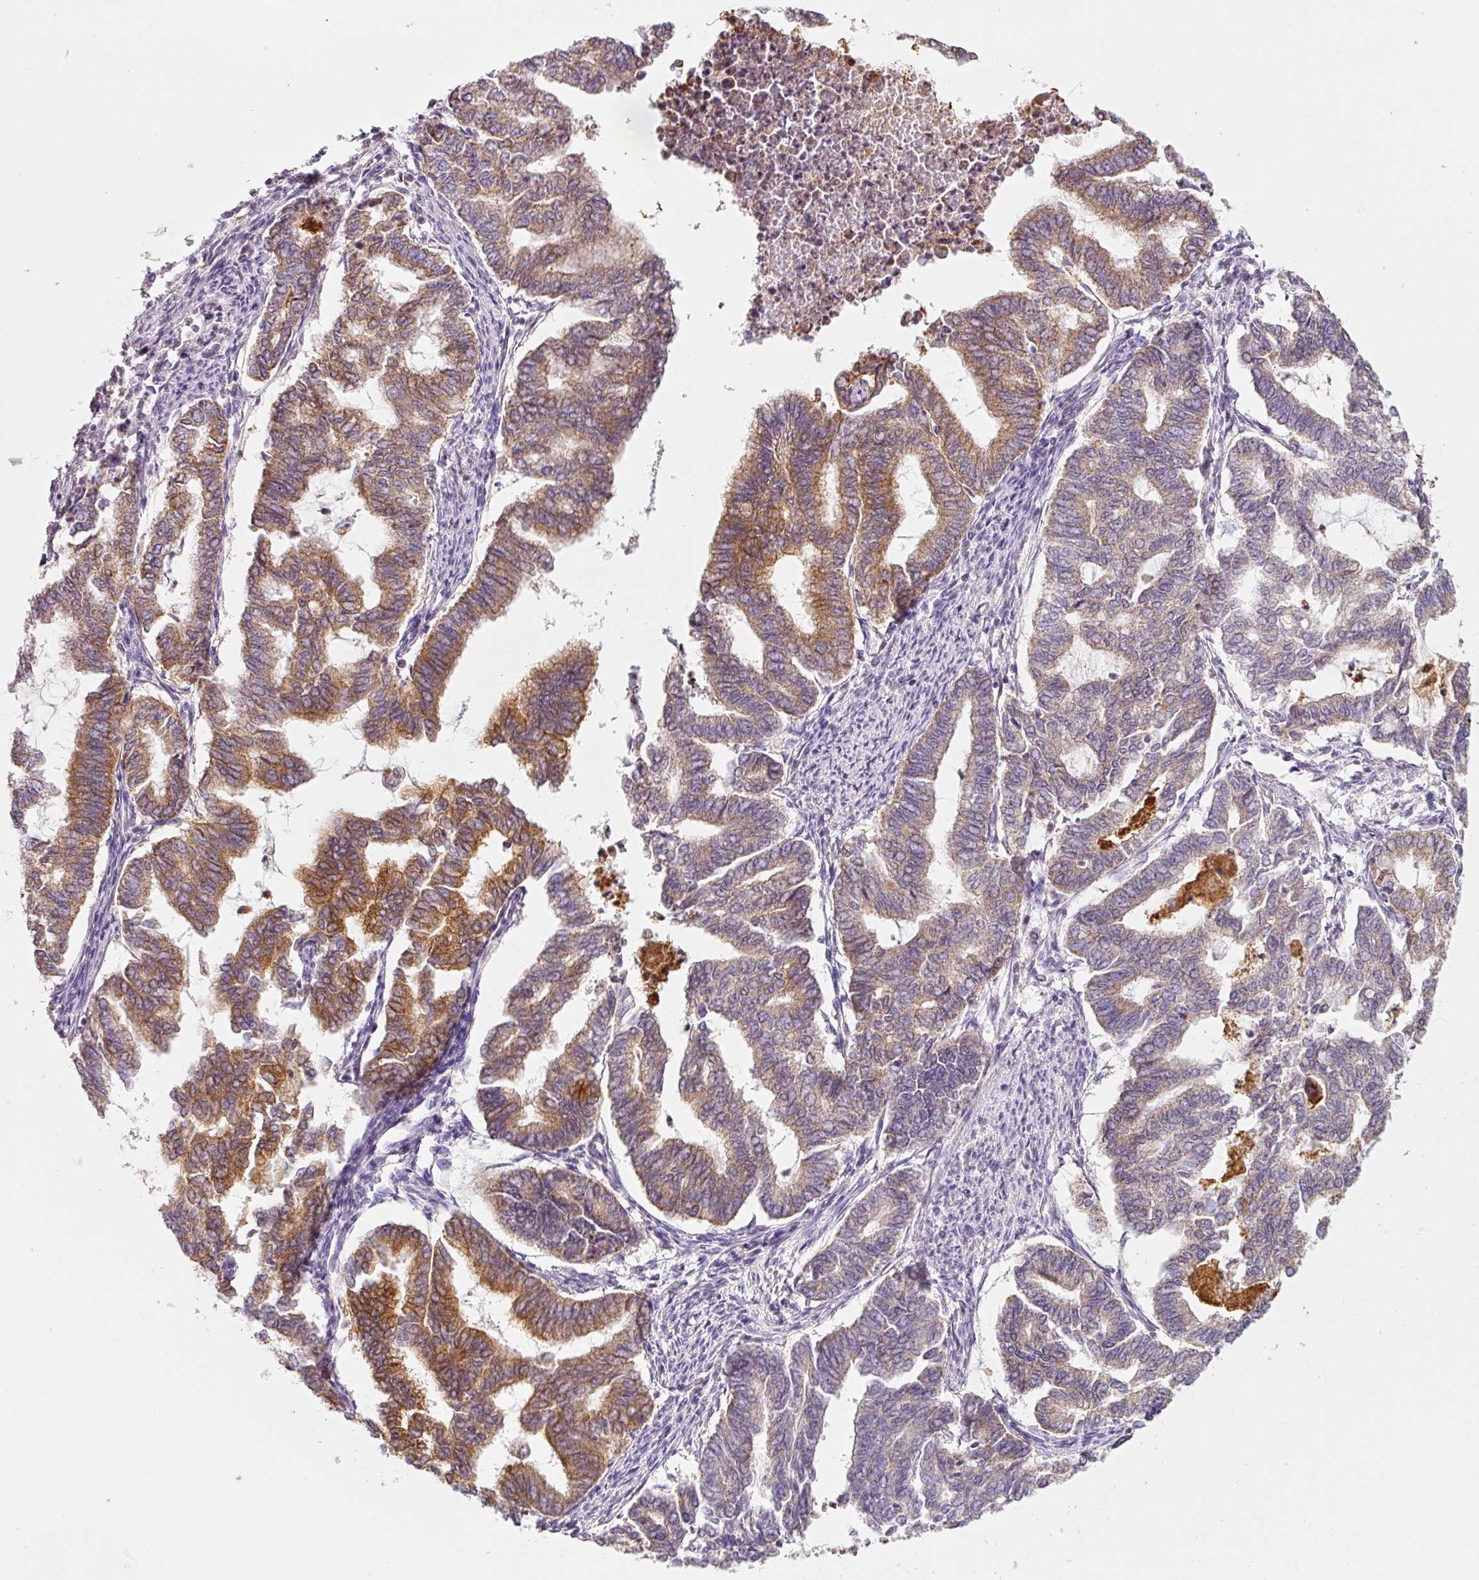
{"staining": {"intensity": "moderate", "quantity": "25%-75%", "location": "cytoplasmic/membranous"}, "tissue": "endometrial cancer", "cell_type": "Tumor cells", "image_type": "cancer", "snomed": [{"axis": "morphology", "description": "Adenocarcinoma, NOS"}, {"axis": "topography", "description": "Endometrium"}], "caption": "Human endometrial adenocarcinoma stained with a protein marker reveals moderate staining in tumor cells.", "gene": "IQGAP2", "patient": {"sex": "female", "age": 79}}